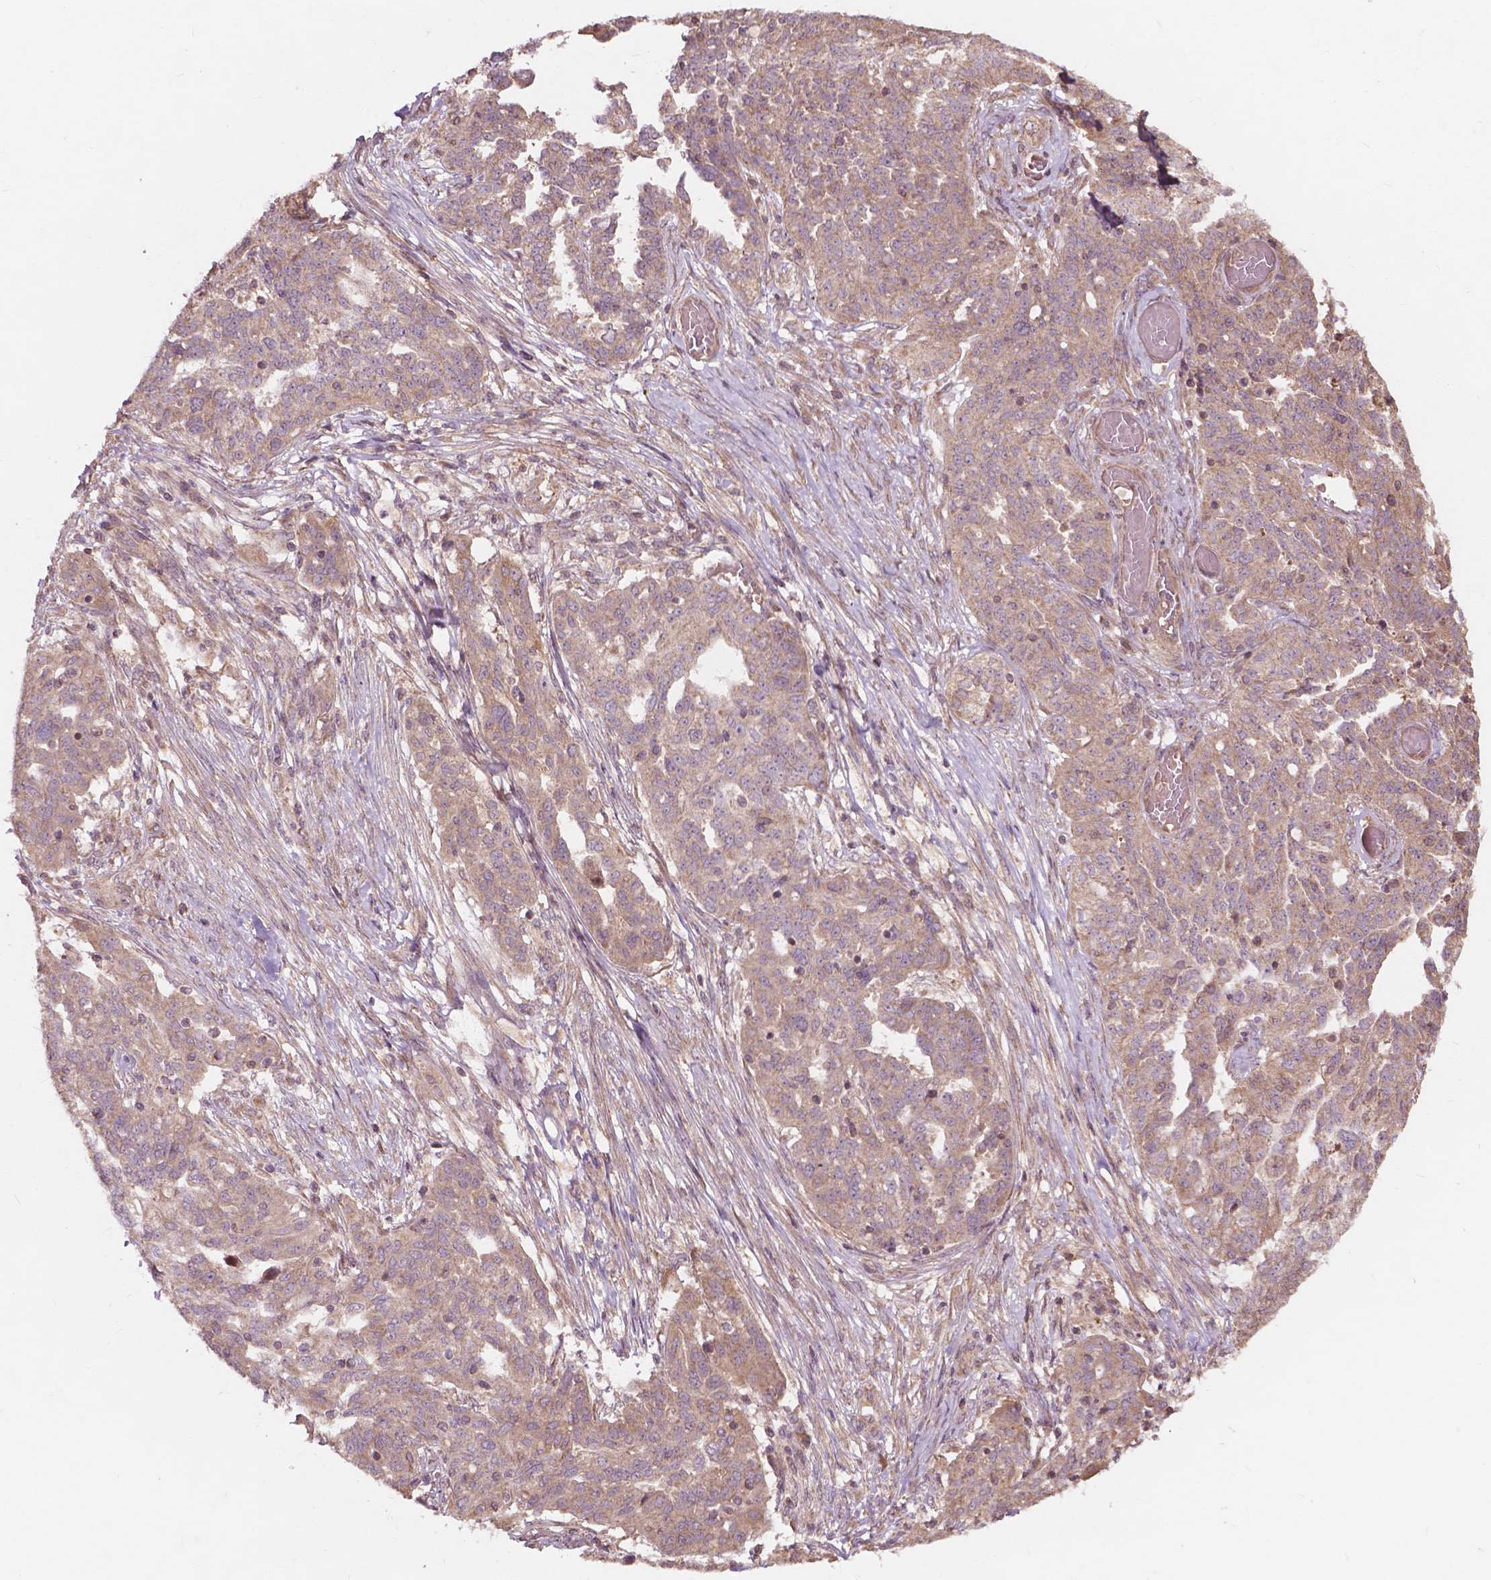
{"staining": {"intensity": "weak", "quantity": ">75%", "location": "cytoplasmic/membranous"}, "tissue": "ovarian cancer", "cell_type": "Tumor cells", "image_type": "cancer", "snomed": [{"axis": "morphology", "description": "Cystadenocarcinoma, serous, NOS"}, {"axis": "topography", "description": "Ovary"}], "caption": "The immunohistochemical stain highlights weak cytoplasmic/membranous positivity in tumor cells of serous cystadenocarcinoma (ovarian) tissue.", "gene": "CDC42BPA", "patient": {"sex": "female", "age": 67}}